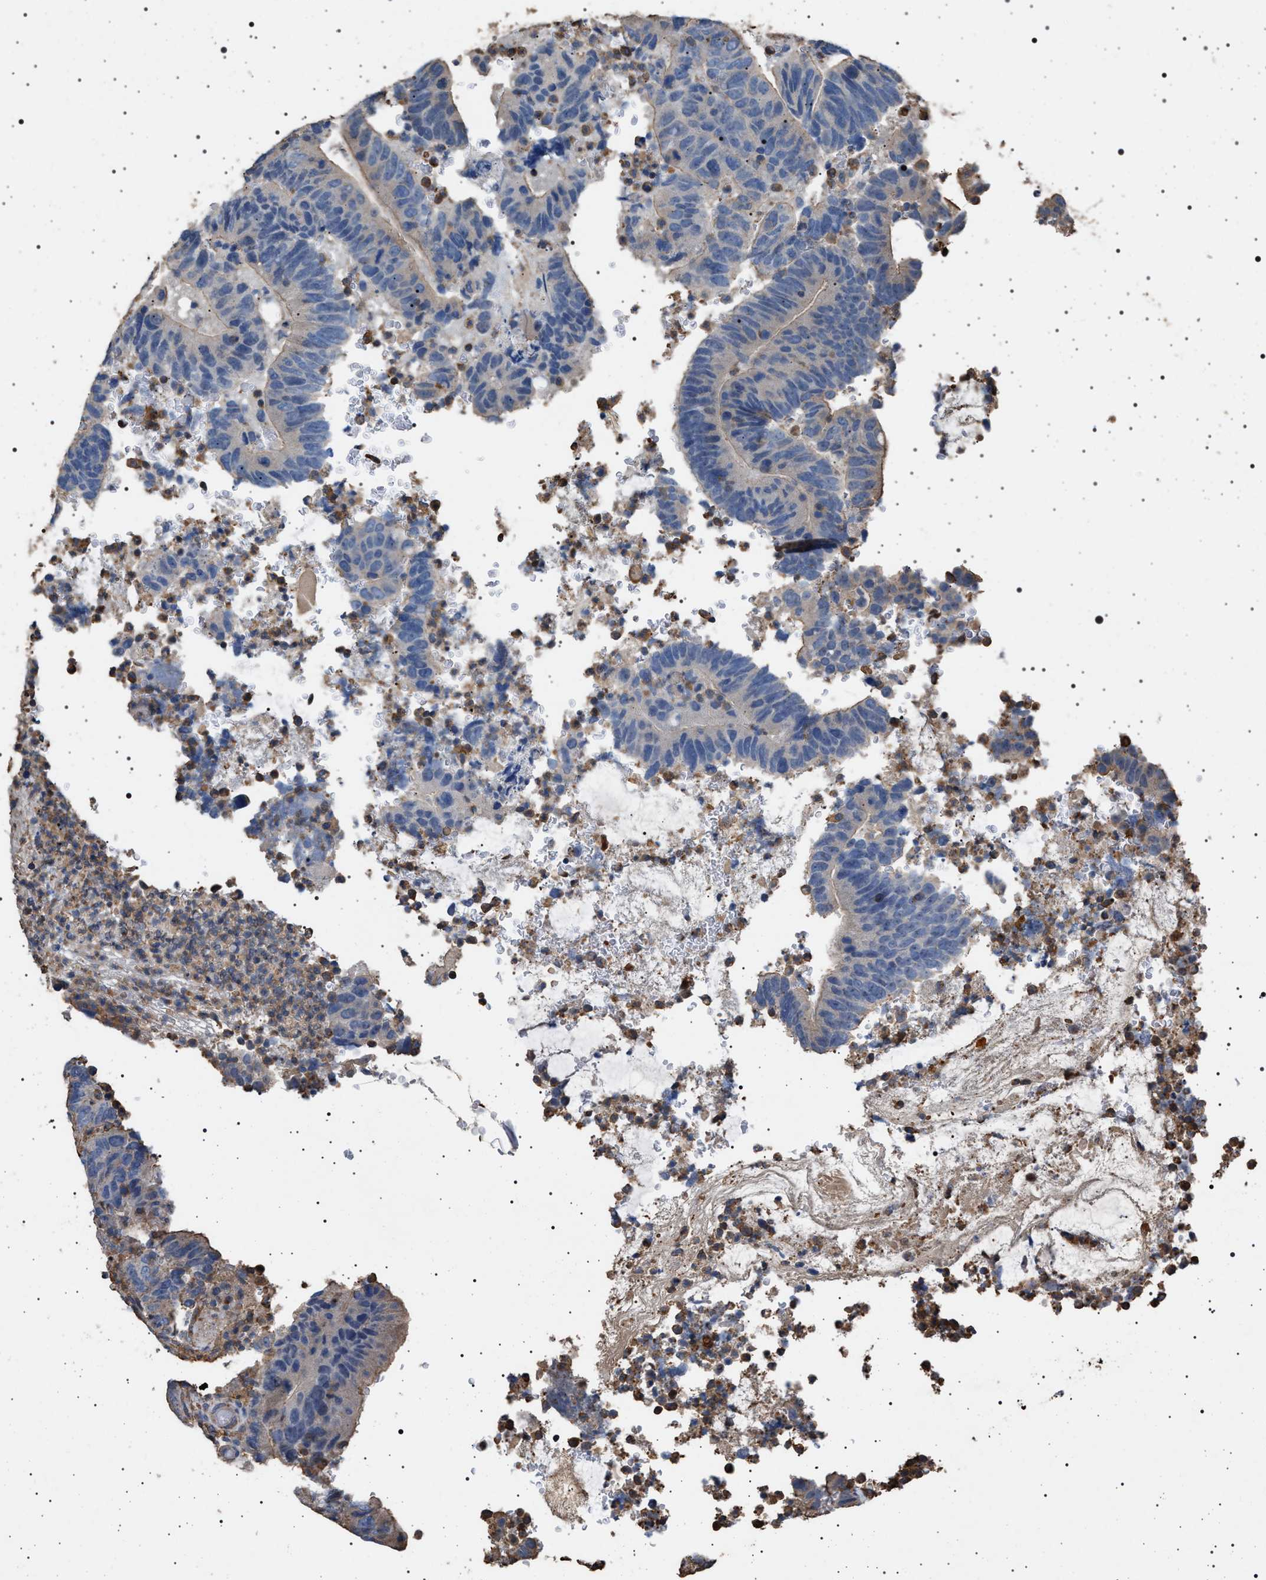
{"staining": {"intensity": "negative", "quantity": "none", "location": "none"}, "tissue": "colorectal cancer", "cell_type": "Tumor cells", "image_type": "cancer", "snomed": [{"axis": "morphology", "description": "Adenocarcinoma, NOS"}, {"axis": "topography", "description": "Colon"}], "caption": "Tumor cells are negative for protein expression in human colorectal cancer (adenocarcinoma). (Brightfield microscopy of DAB (3,3'-diaminobenzidine) immunohistochemistry (IHC) at high magnification).", "gene": "SMAP2", "patient": {"sex": "male", "age": 56}}